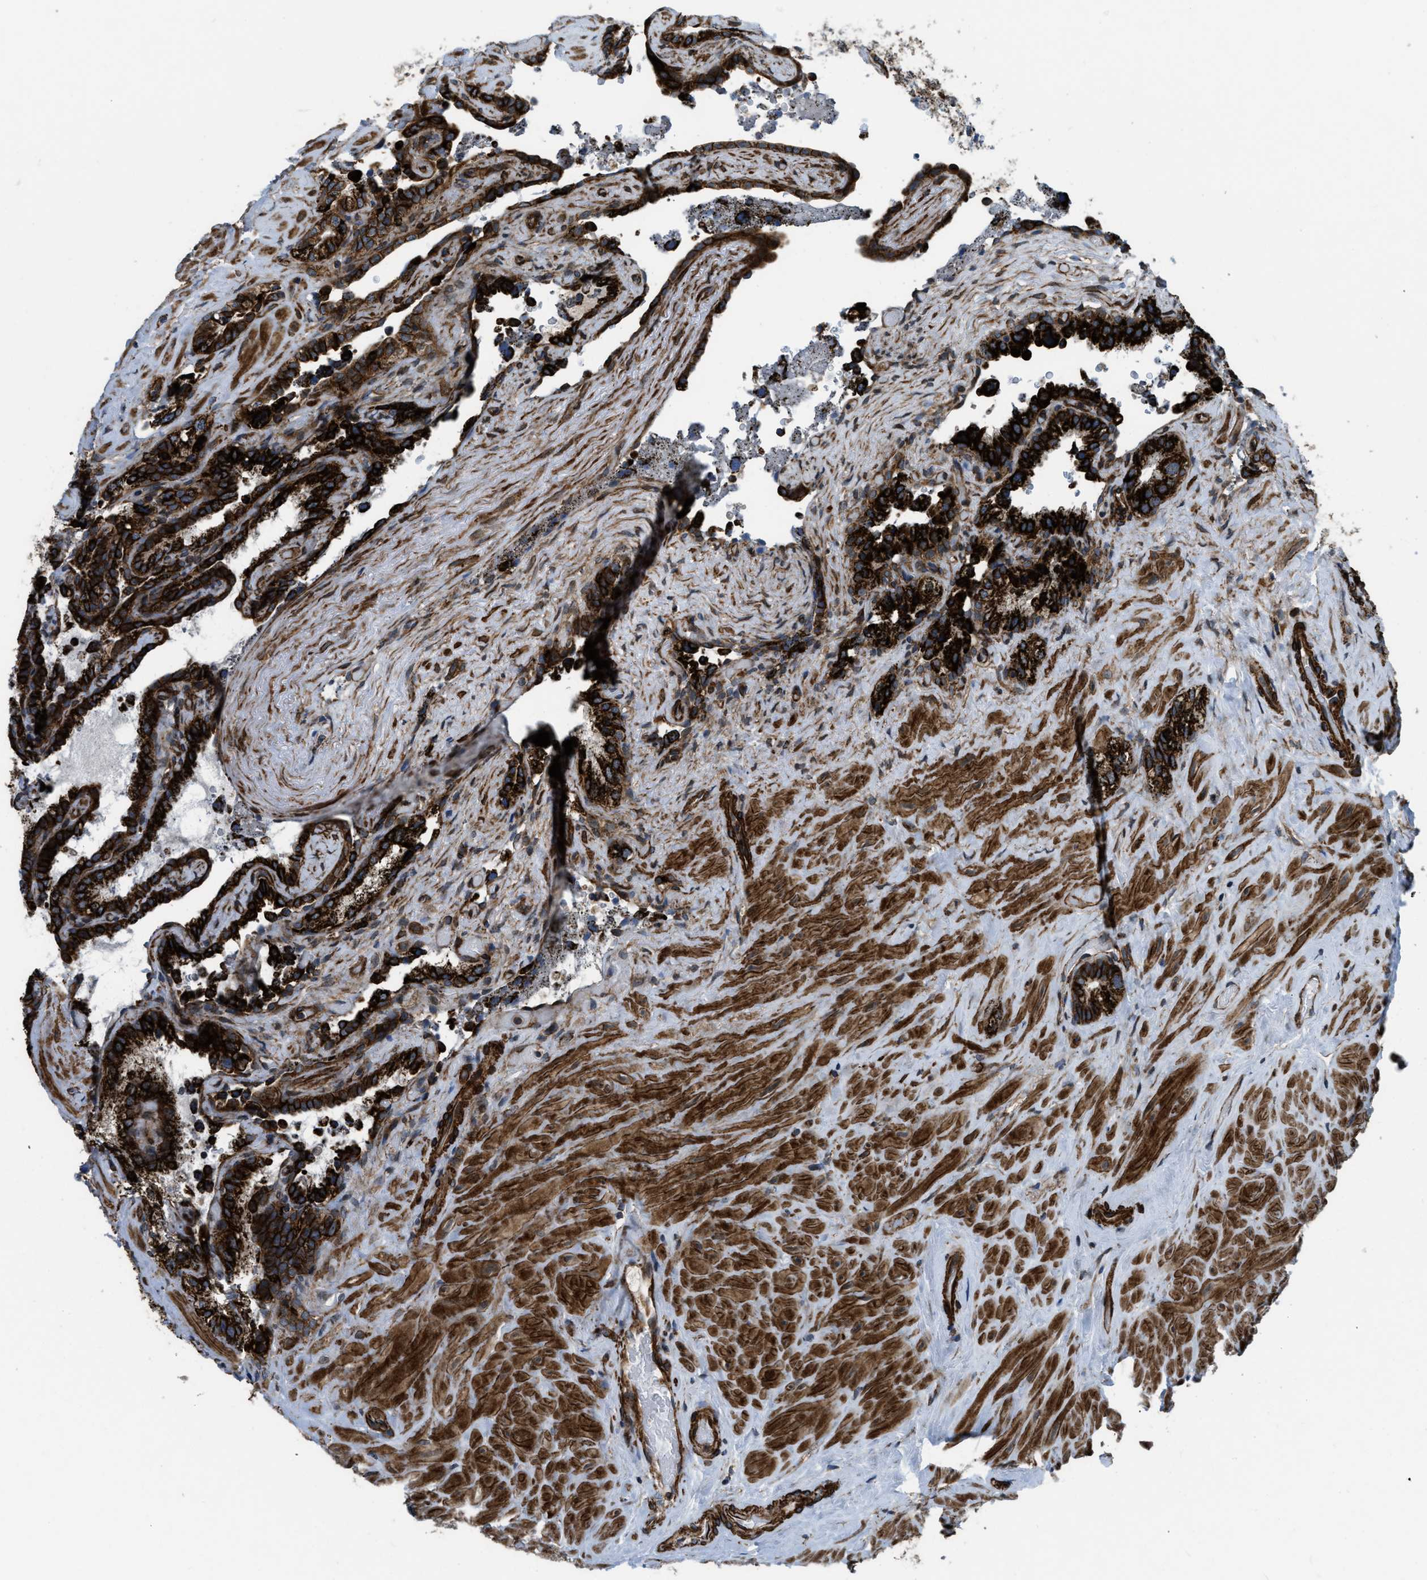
{"staining": {"intensity": "strong", "quantity": ">75%", "location": "cytoplasmic/membranous"}, "tissue": "seminal vesicle", "cell_type": "Glandular cells", "image_type": "normal", "snomed": [{"axis": "morphology", "description": "Normal tissue, NOS"}, {"axis": "topography", "description": "Seminal veicle"}], "caption": "This photomicrograph demonstrates unremarkable seminal vesicle stained with IHC to label a protein in brown. The cytoplasmic/membranous of glandular cells show strong positivity for the protein. Nuclei are counter-stained blue.", "gene": "GSDME", "patient": {"sex": "male", "age": 68}}